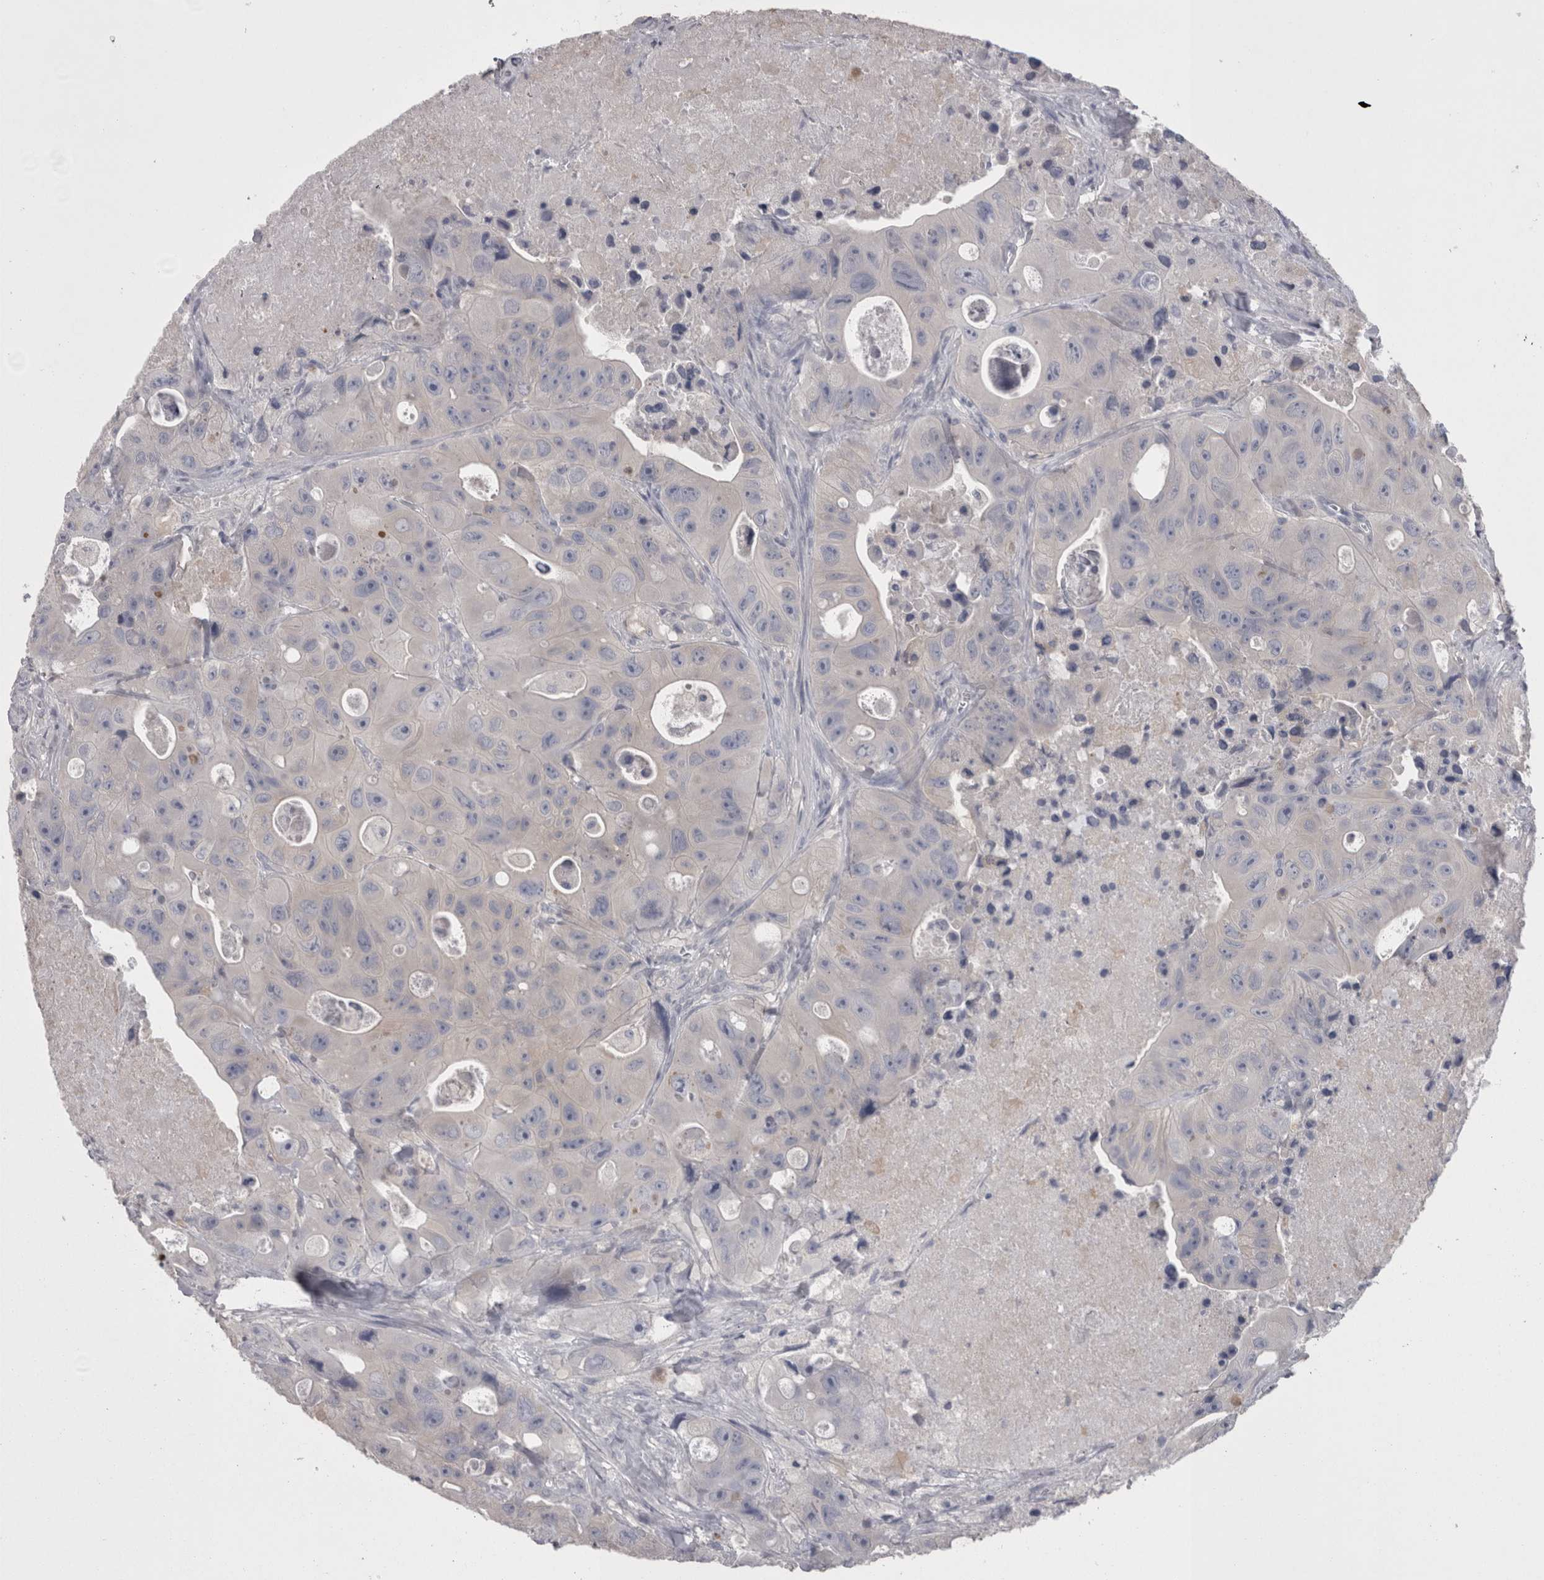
{"staining": {"intensity": "negative", "quantity": "none", "location": "none"}, "tissue": "colorectal cancer", "cell_type": "Tumor cells", "image_type": "cancer", "snomed": [{"axis": "morphology", "description": "Adenocarcinoma, NOS"}, {"axis": "topography", "description": "Colon"}], "caption": "Immunohistochemistry (IHC) photomicrograph of neoplastic tissue: colorectal adenocarcinoma stained with DAB (3,3'-diaminobenzidine) demonstrates no significant protein expression in tumor cells.", "gene": "CAMK2D", "patient": {"sex": "female", "age": 46}}